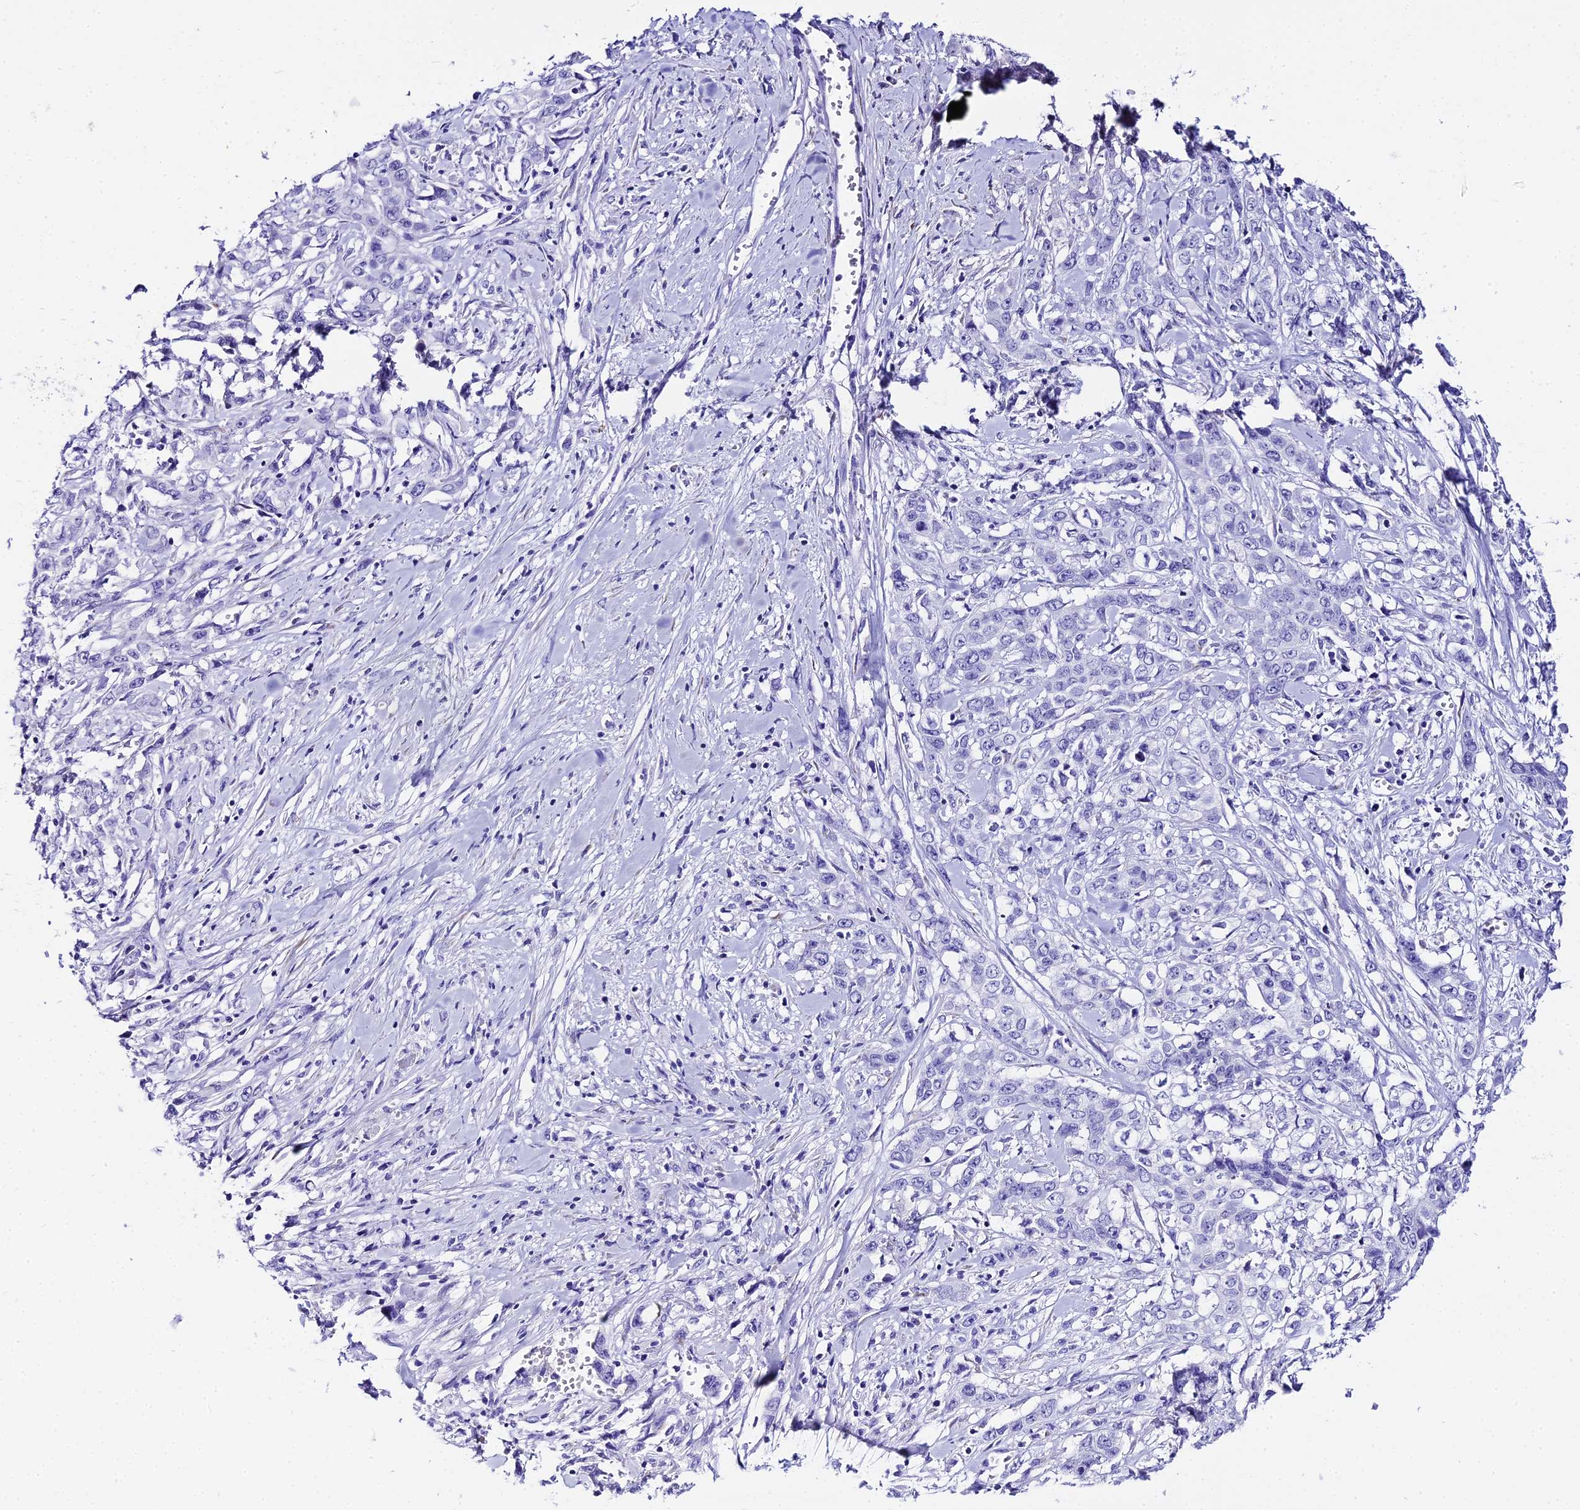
{"staining": {"intensity": "negative", "quantity": "none", "location": "none"}, "tissue": "stomach cancer", "cell_type": "Tumor cells", "image_type": "cancer", "snomed": [{"axis": "morphology", "description": "Adenocarcinoma, NOS"}, {"axis": "topography", "description": "Stomach, upper"}], "caption": "DAB immunohistochemical staining of human stomach cancer (adenocarcinoma) exhibits no significant staining in tumor cells. (DAB immunohistochemistry visualized using brightfield microscopy, high magnification).", "gene": "TRMT44", "patient": {"sex": "male", "age": 62}}